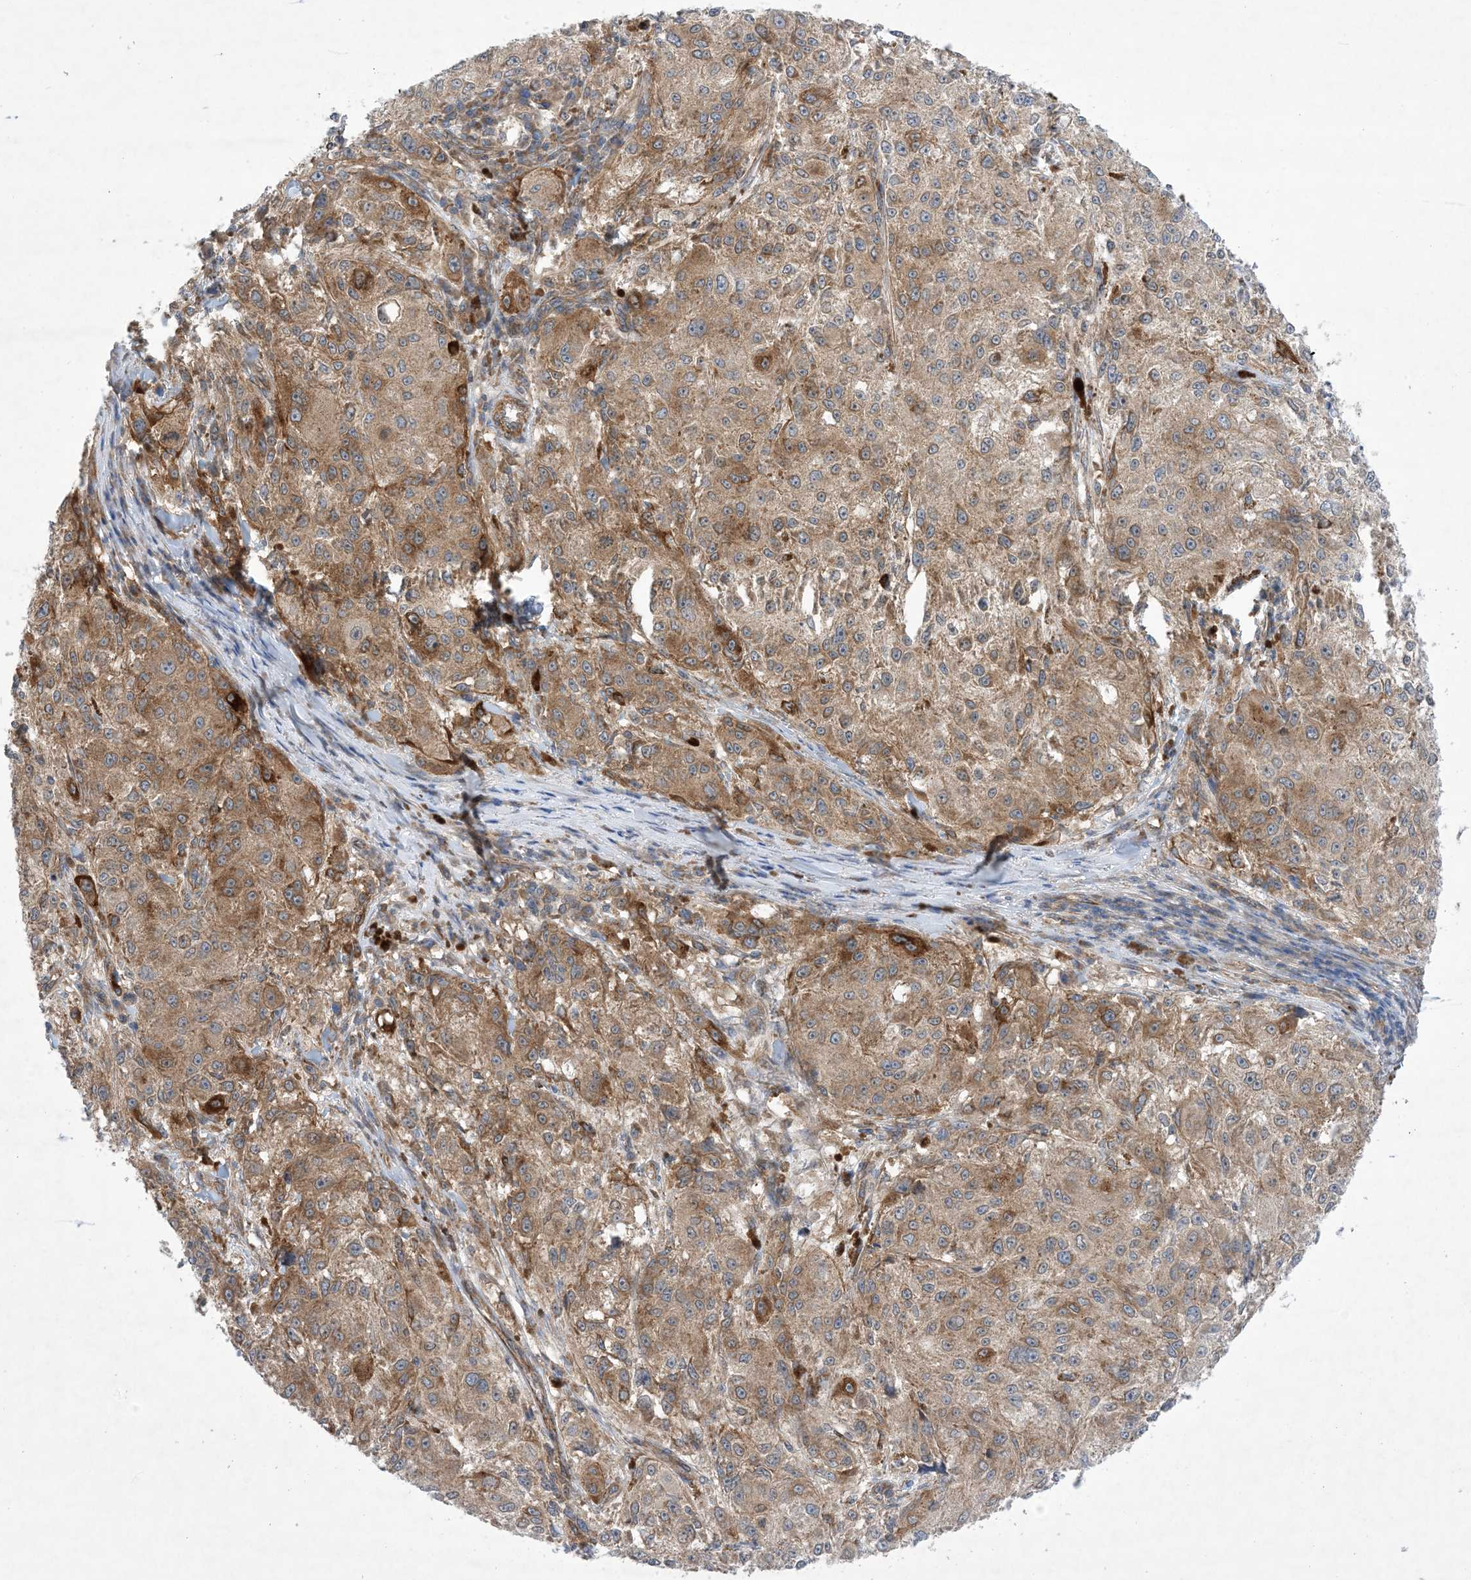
{"staining": {"intensity": "moderate", "quantity": ">75%", "location": "cytoplasmic/membranous"}, "tissue": "melanoma", "cell_type": "Tumor cells", "image_type": "cancer", "snomed": [{"axis": "morphology", "description": "Necrosis, NOS"}, {"axis": "morphology", "description": "Malignant melanoma, NOS"}, {"axis": "topography", "description": "Skin"}], "caption": "High-magnification brightfield microscopy of melanoma stained with DAB (brown) and counterstained with hematoxylin (blue). tumor cells exhibit moderate cytoplasmic/membranous staining is appreciated in approximately>75% of cells.", "gene": "EHBP1", "patient": {"sex": "female", "age": 87}}